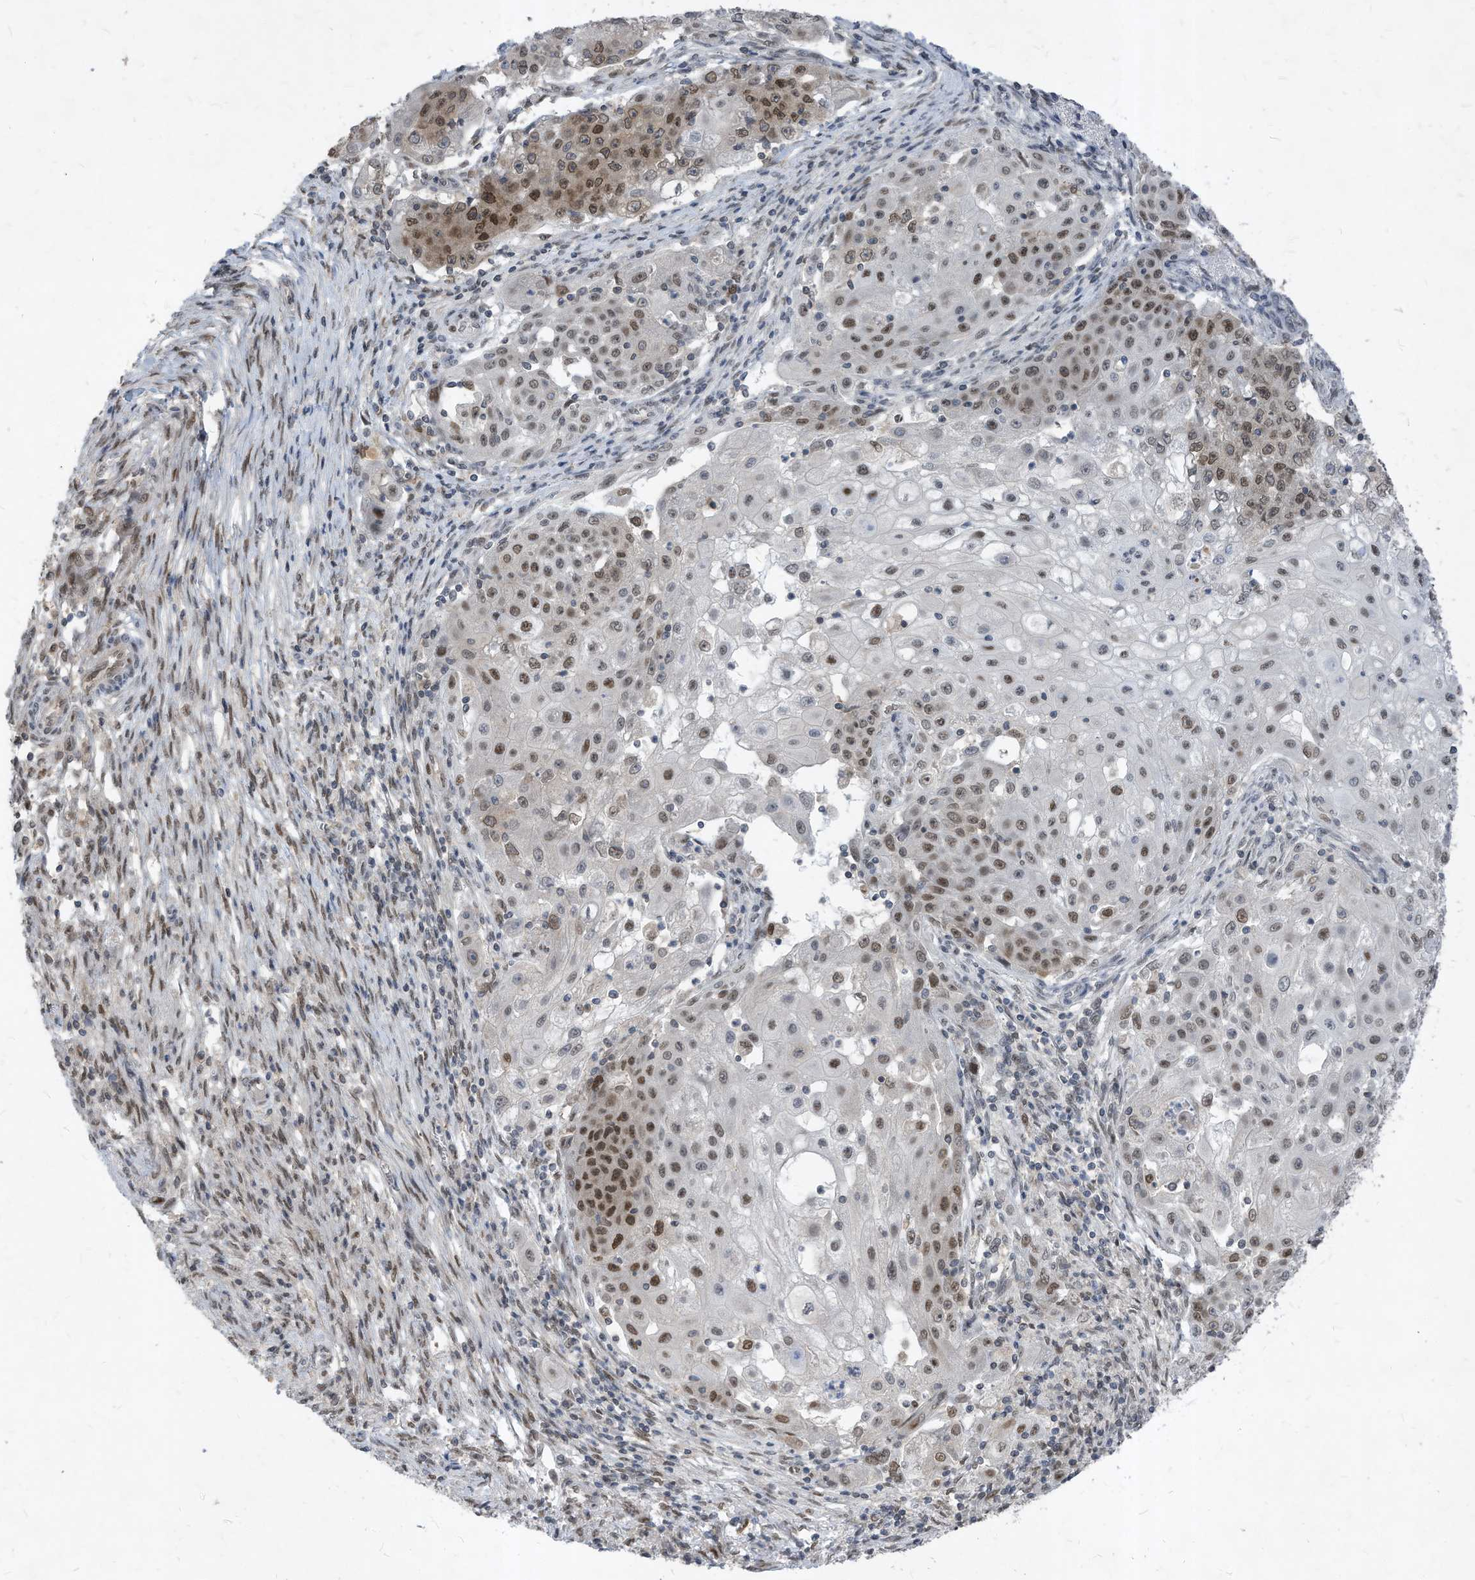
{"staining": {"intensity": "moderate", "quantity": "25%-75%", "location": "nuclear"}, "tissue": "ovarian cancer", "cell_type": "Tumor cells", "image_type": "cancer", "snomed": [{"axis": "morphology", "description": "Carcinoma, endometroid"}, {"axis": "topography", "description": "Ovary"}], "caption": "There is medium levels of moderate nuclear staining in tumor cells of ovarian cancer, as demonstrated by immunohistochemical staining (brown color).", "gene": "KPNB1", "patient": {"sex": "female", "age": 42}}